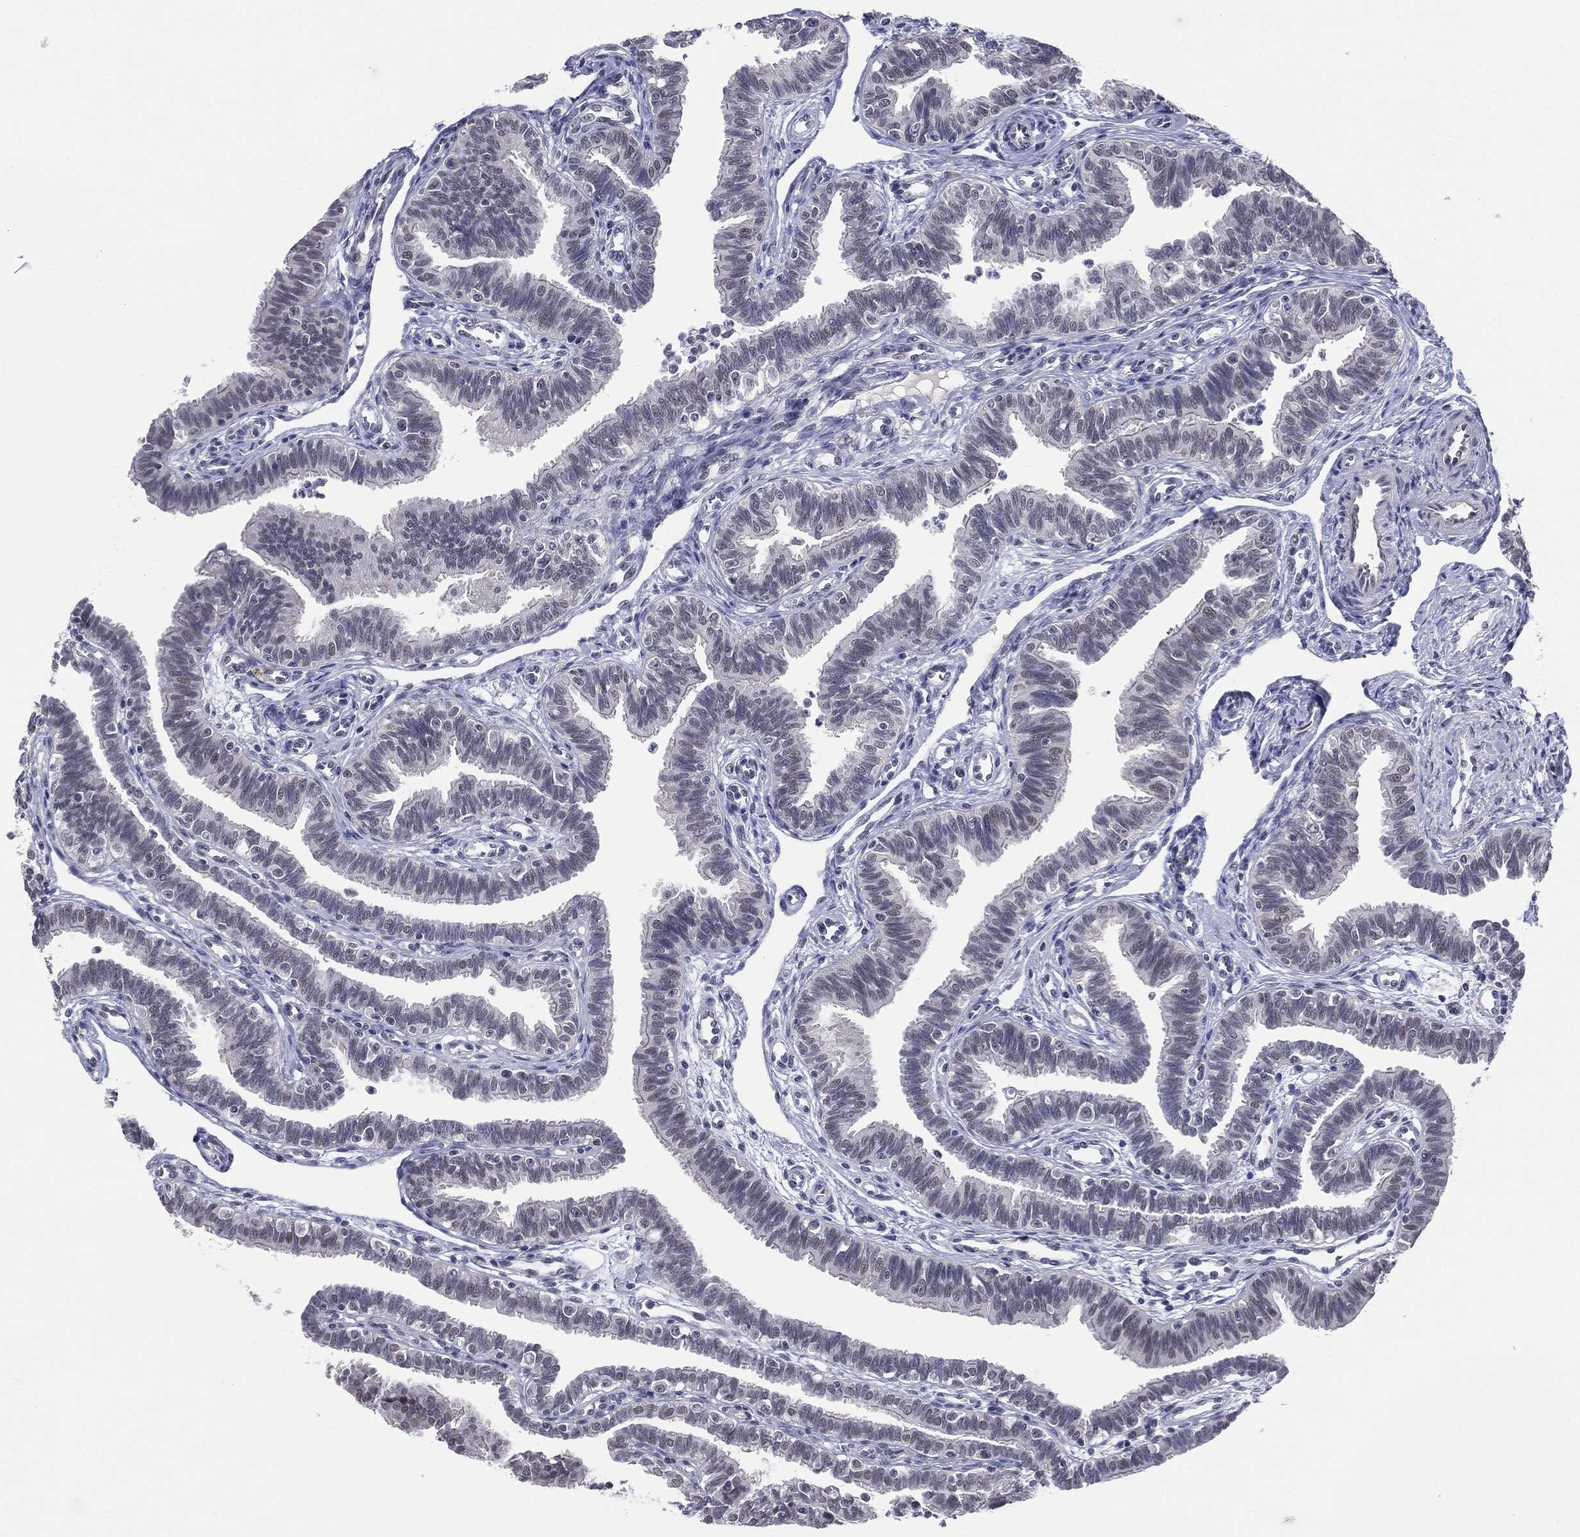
{"staining": {"intensity": "negative", "quantity": "none", "location": "none"}, "tissue": "fallopian tube", "cell_type": "Glandular cells", "image_type": "normal", "snomed": [{"axis": "morphology", "description": "Normal tissue, NOS"}, {"axis": "topography", "description": "Fallopian tube"}], "caption": "This is an IHC histopathology image of benign fallopian tube. There is no positivity in glandular cells.", "gene": "SLC5A5", "patient": {"sex": "female", "age": 36}}